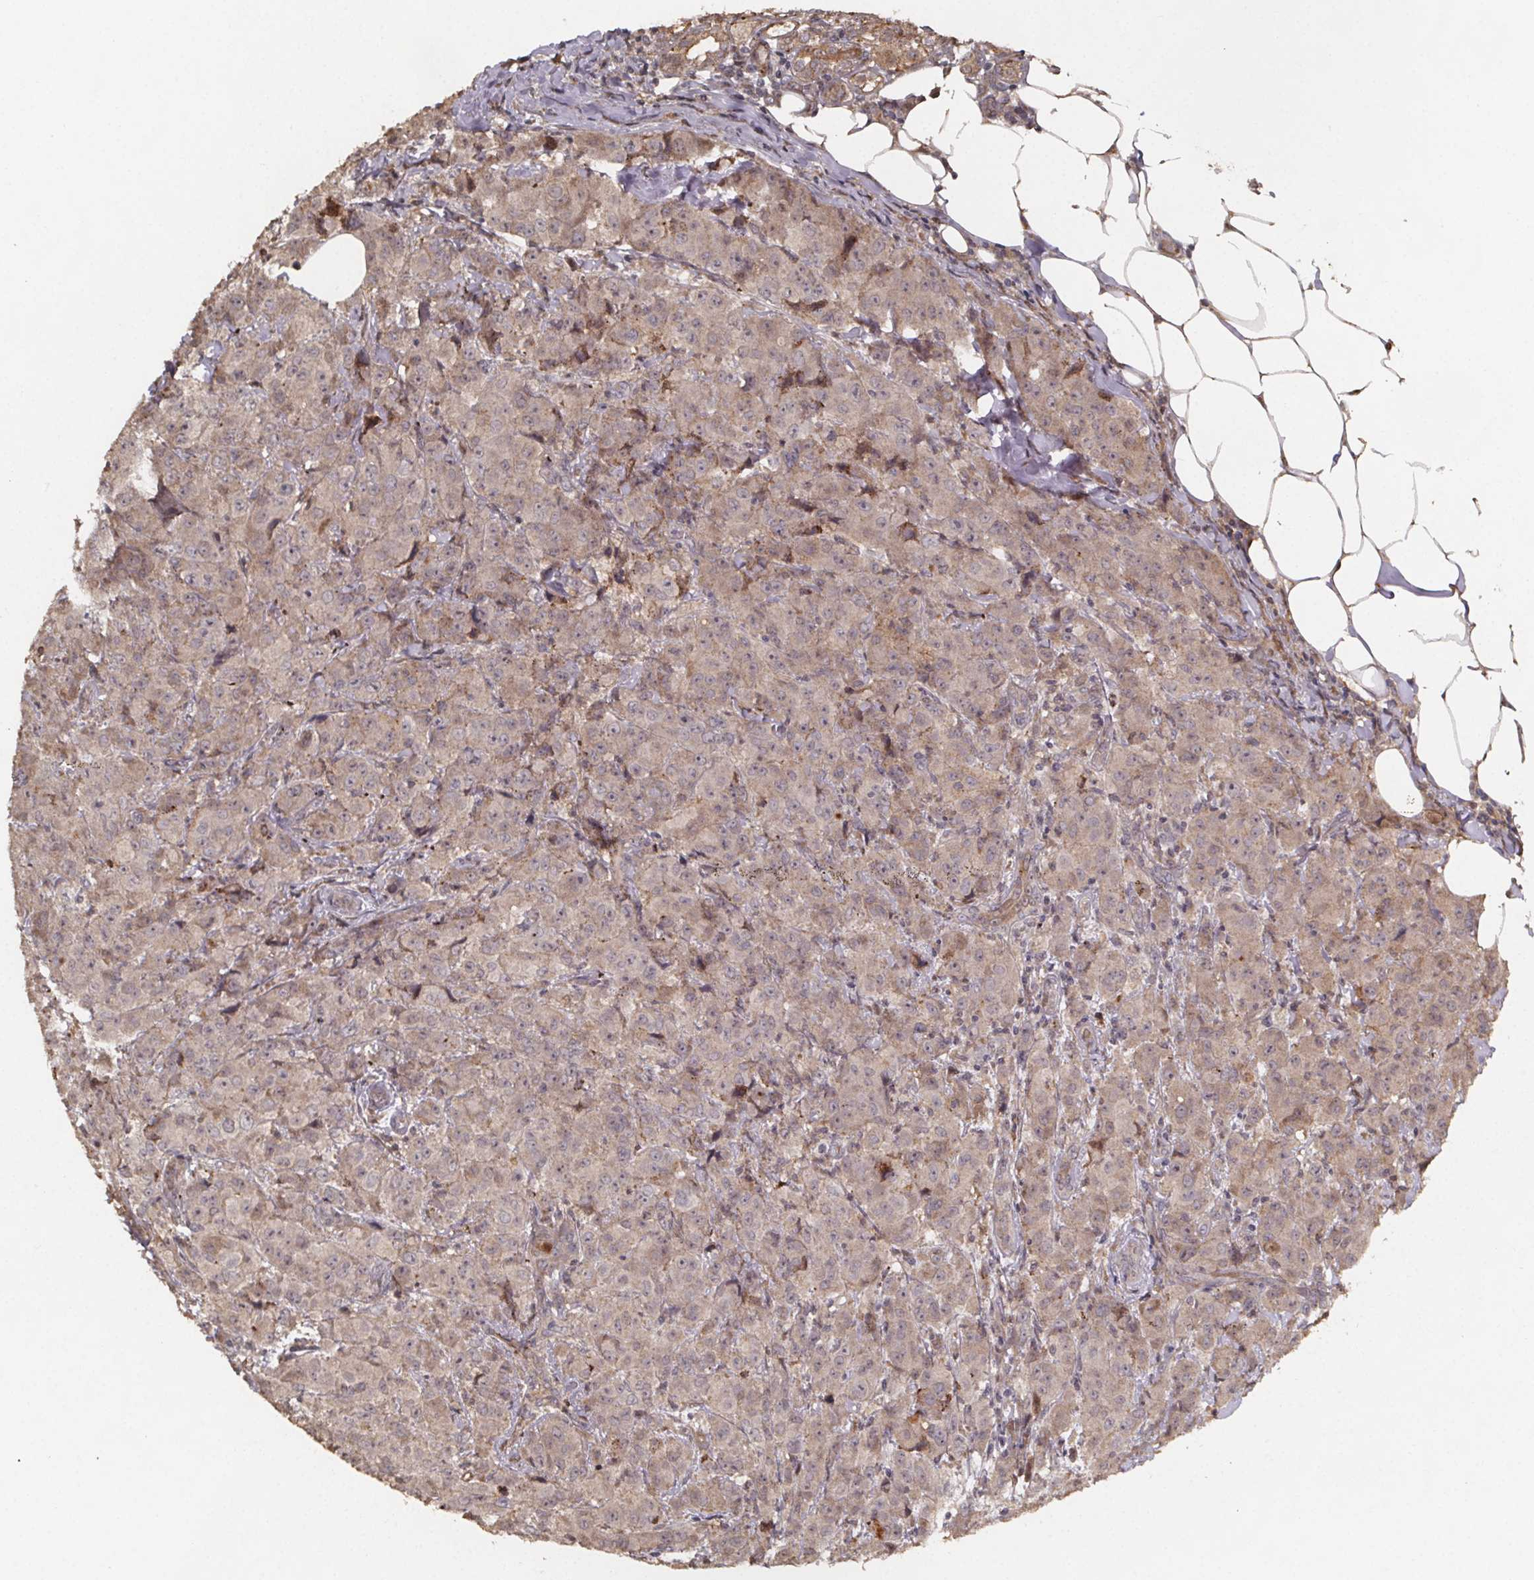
{"staining": {"intensity": "weak", "quantity": "25%-75%", "location": "cytoplasmic/membranous"}, "tissue": "breast cancer", "cell_type": "Tumor cells", "image_type": "cancer", "snomed": [{"axis": "morphology", "description": "Normal tissue, NOS"}, {"axis": "morphology", "description": "Duct carcinoma"}, {"axis": "topography", "description": "Breast"}], "caption": "Immunohistochemical staining of human breast cancer (intraductal carcinoma) exhibits low levels of weak cytoplasmic/membranous staining in about 25%-75% of tumor cells.", "gene": "ZNF879", "patient": {"sex": "female", "age": 43}}